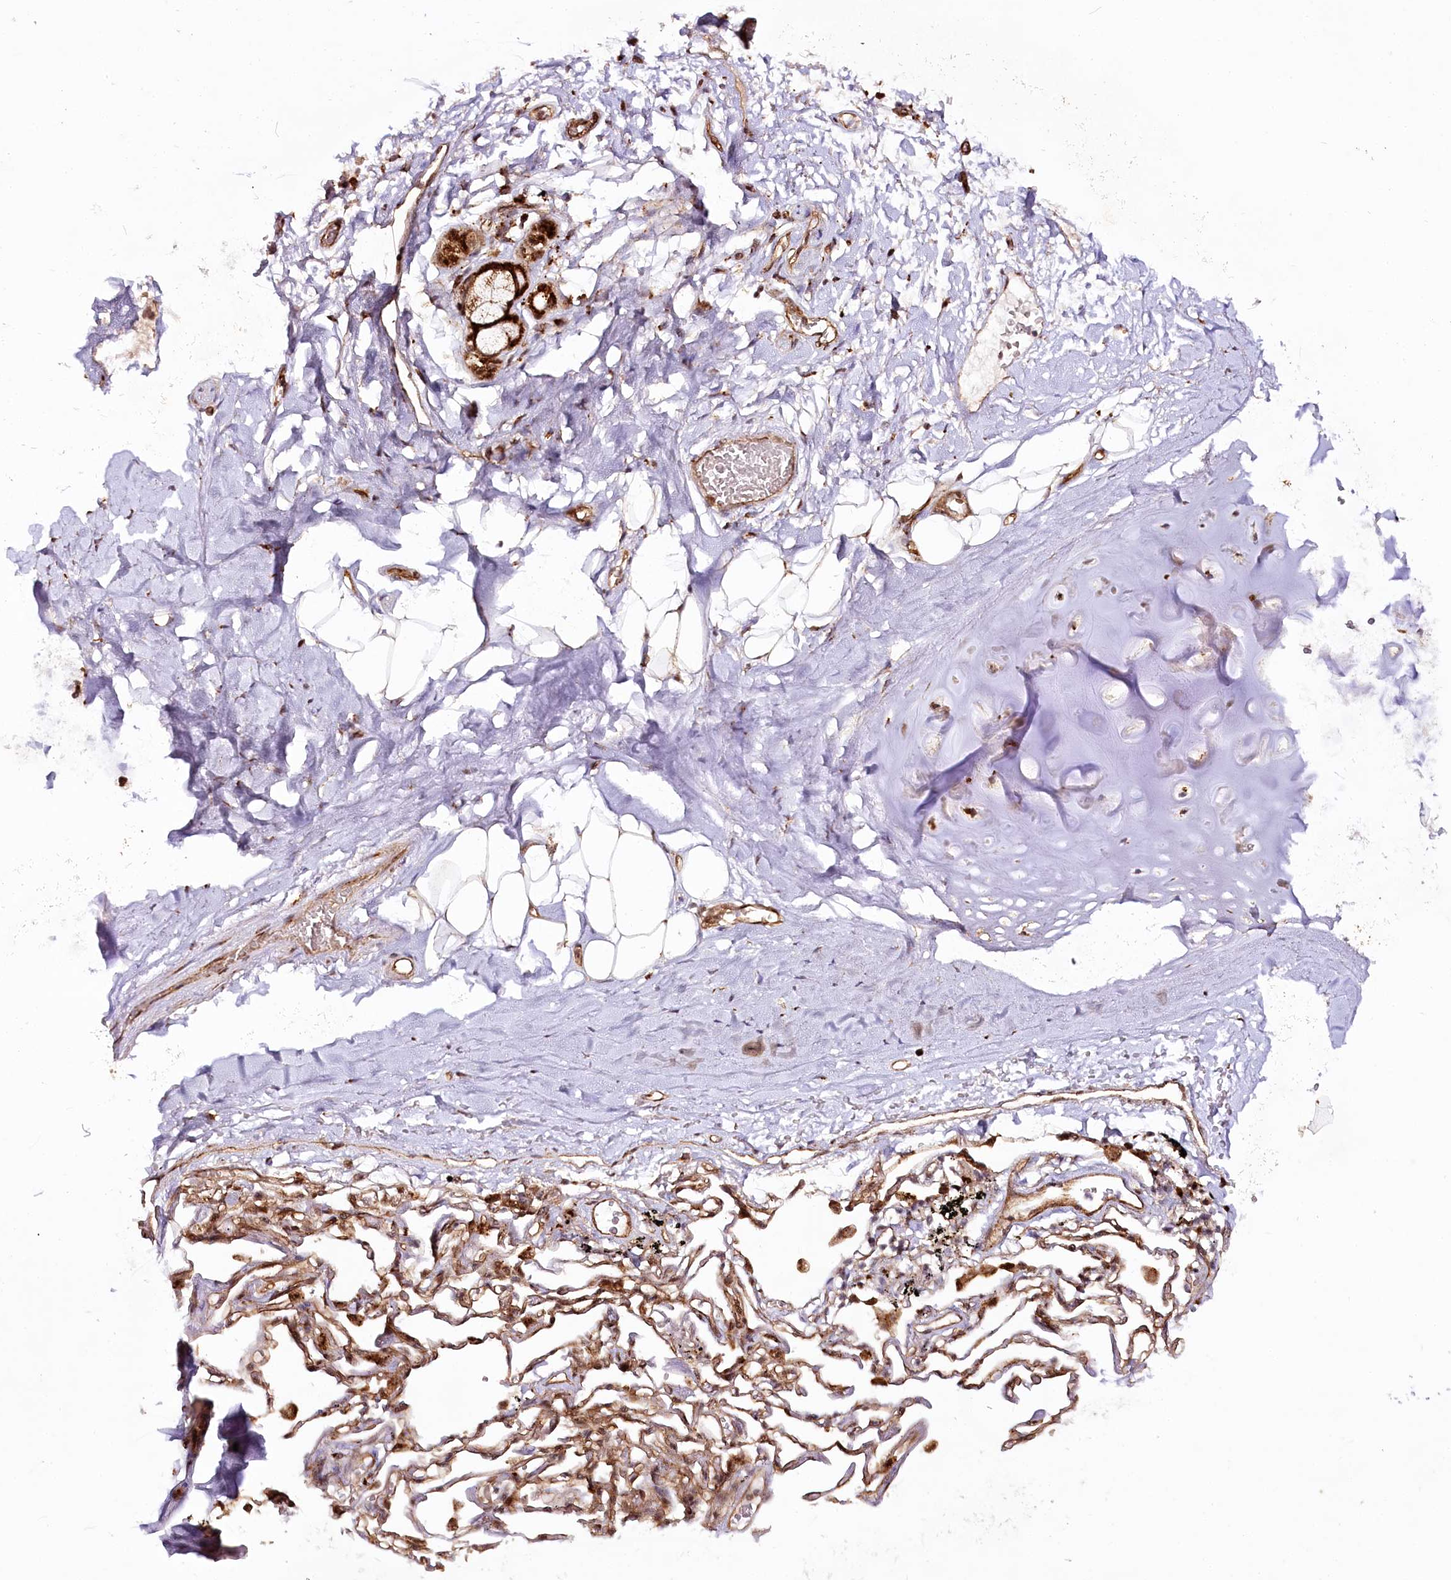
{"staining": {"intensity": "moderate", "quantity": ">75%", "location": "nuclear"}, "tissue": "adipose tissue", "cell_type": "Adipocytes", "image_type": "normal", "snomed": [{"axis": "morphology", "description": "Normal tissue, NOS"}, {"axis": "topography", "description": "Lymph node"}, {"axis": "topography", "description": "Bronchus"}], "caption": "DAB immunohistochemical staining of benign human adipose tissue demonstrates moderate nuclear protein positivity in approximately >75% of adipocytes. Nuclei are stained in blue.", "gene": "COPG1", "patient": {"sex": "male", "age": 63}}